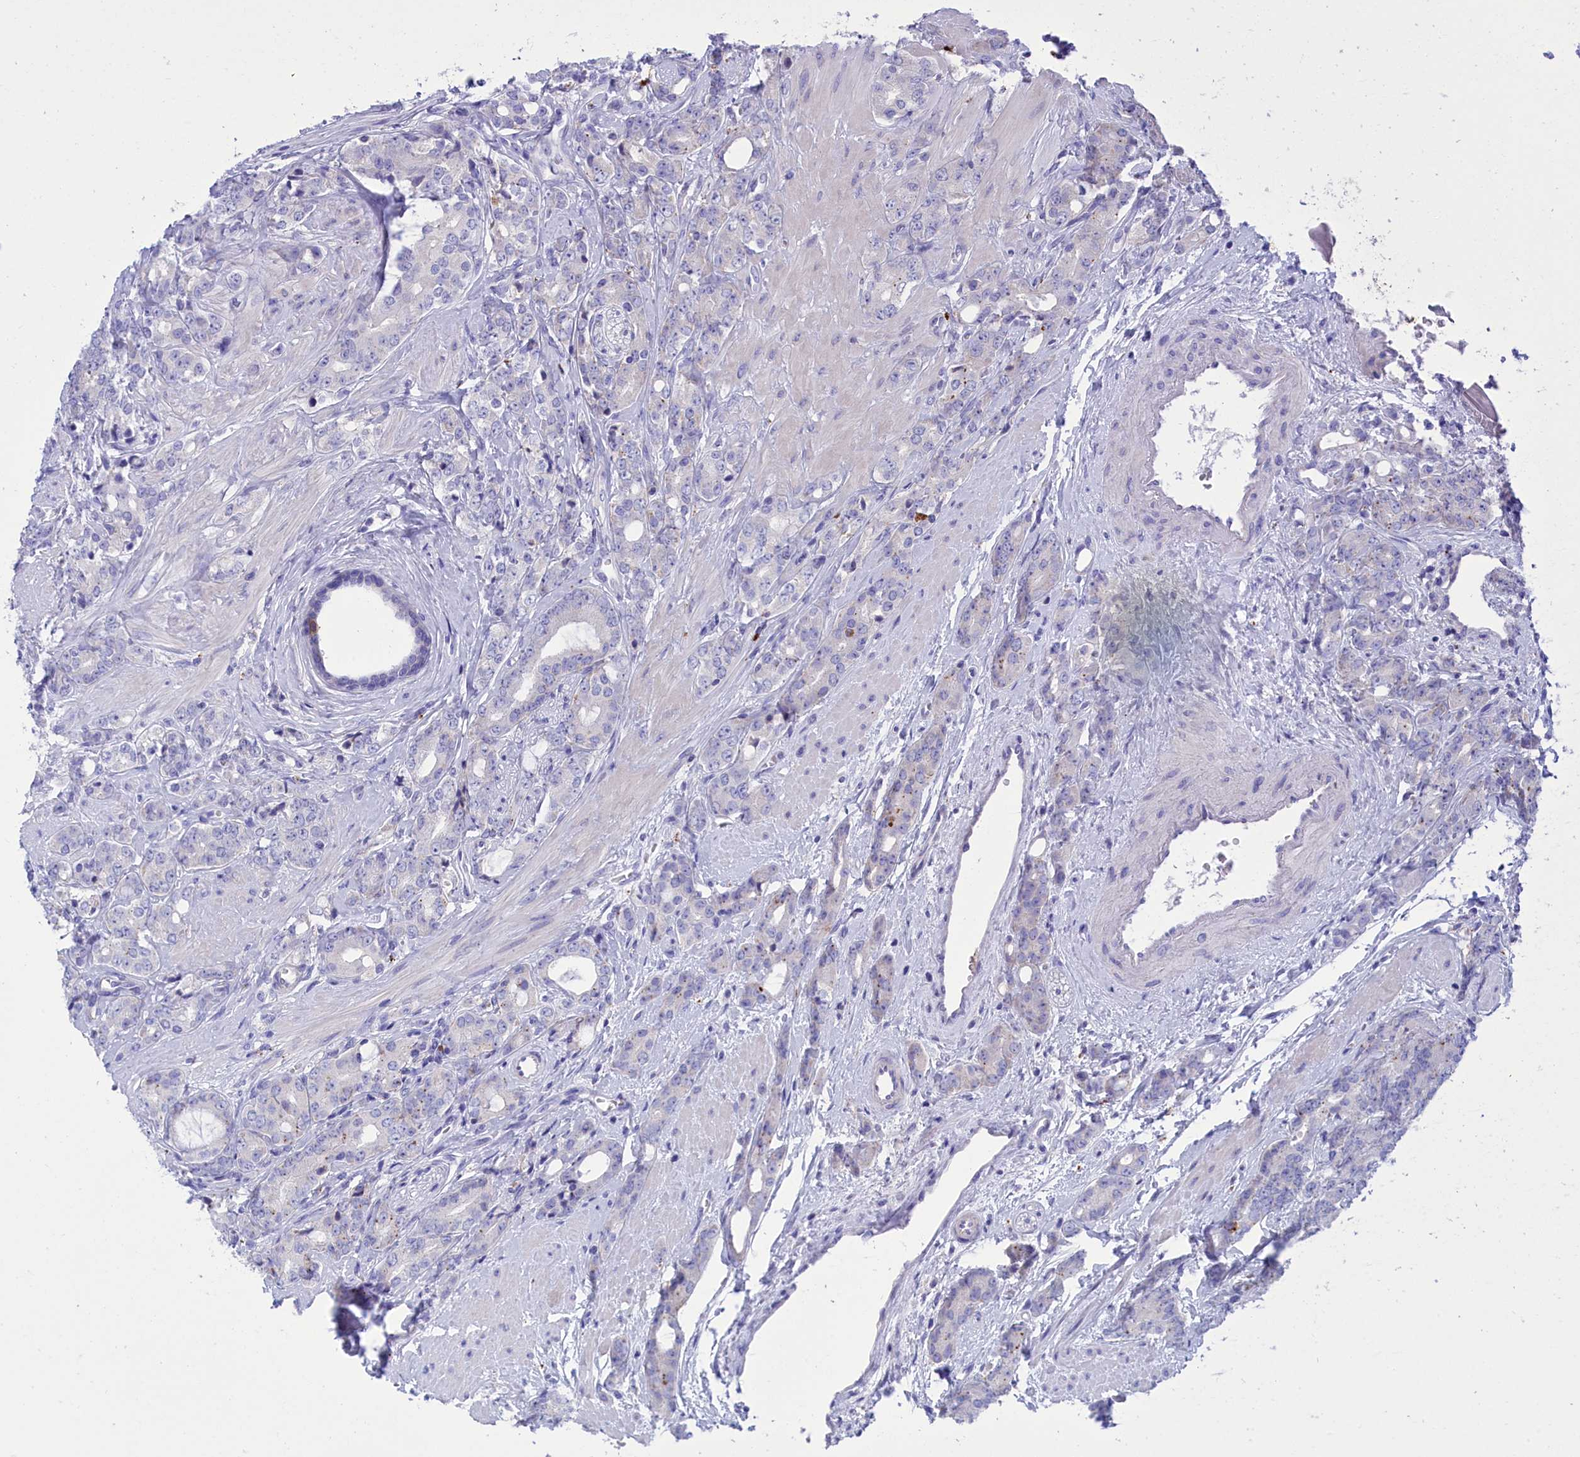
{"staining": {"intensity": "negative", "quantity": "none", "location": "none"}, "tissue": "prostate cancer", "cell_type": "Tumor cells", "image_type": "cancer", "snomed": [{"axis": "morphology", "description": "Adenocarcinoma, High grade"}, {"axis": "topography", "description": "Prostate"}], "caption": "A histopathology image of prostate adenocarcinoma (high-grade) stained for a protein displays no brown staining in tumor cells.", "gene": "WDR6", "patient": {"sex": "male", "age": 62}}